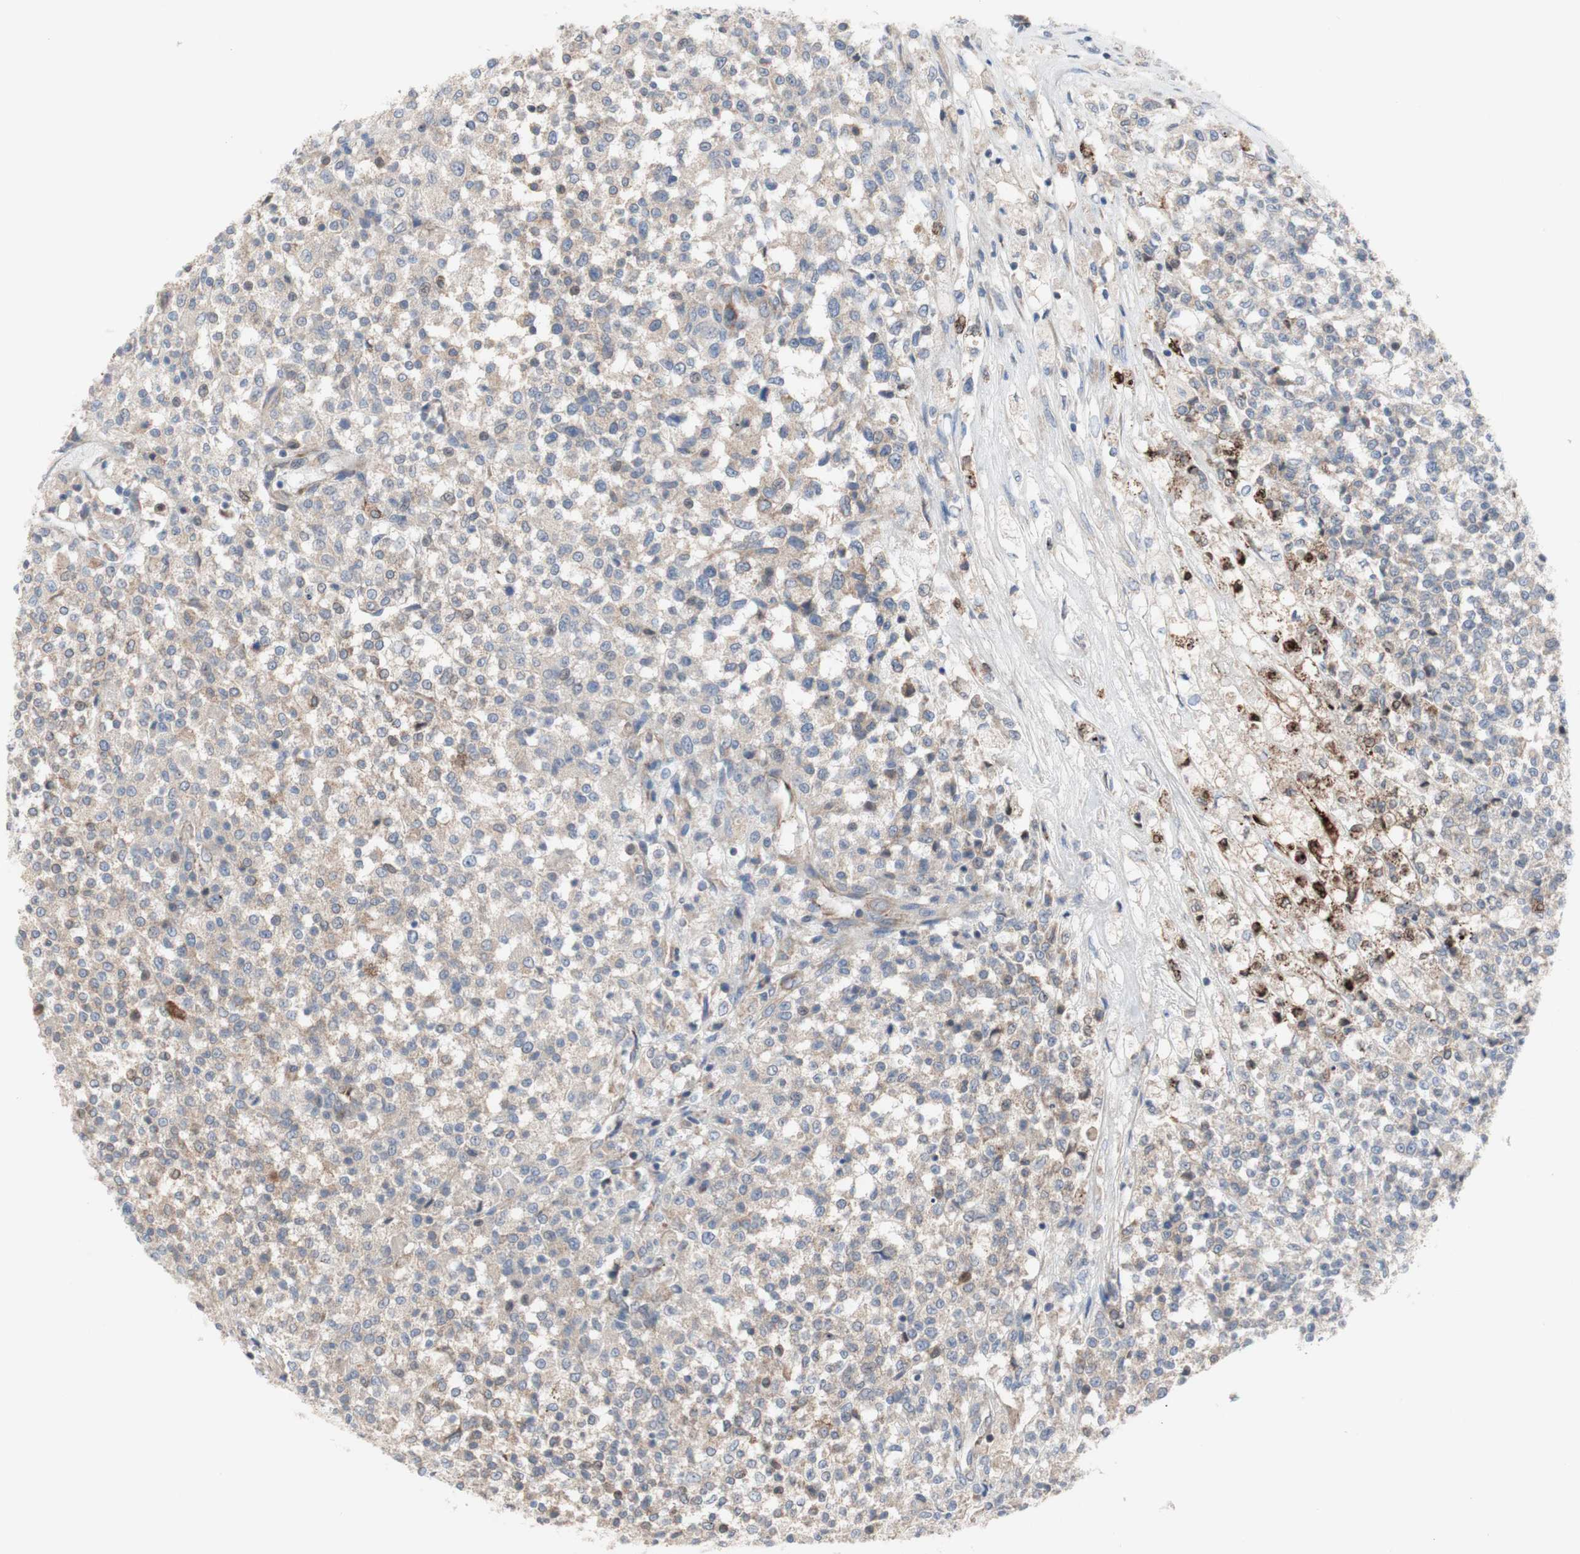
{"staining": {"intensity": "weak", "quantity": ">75%", "location": "cytoplasmic/membranous"}, "tissue": "testis cancer", "cell_type": "Tumor cells", "image_type": "cancer", "snomed": [{"axis": "morphology", "description": "Seminoma, NOS"}, {"axis": "topography", "description": "Testis"}], "caption": "Immunohistochemical staining of testis cancer (seminoma) demonstrates low levels of weak cytoplasmic/membranous positivity in approximately >75% of tumor cells.", "gene": "TTC14", "patient": {"sex": "male", "age": 59}}